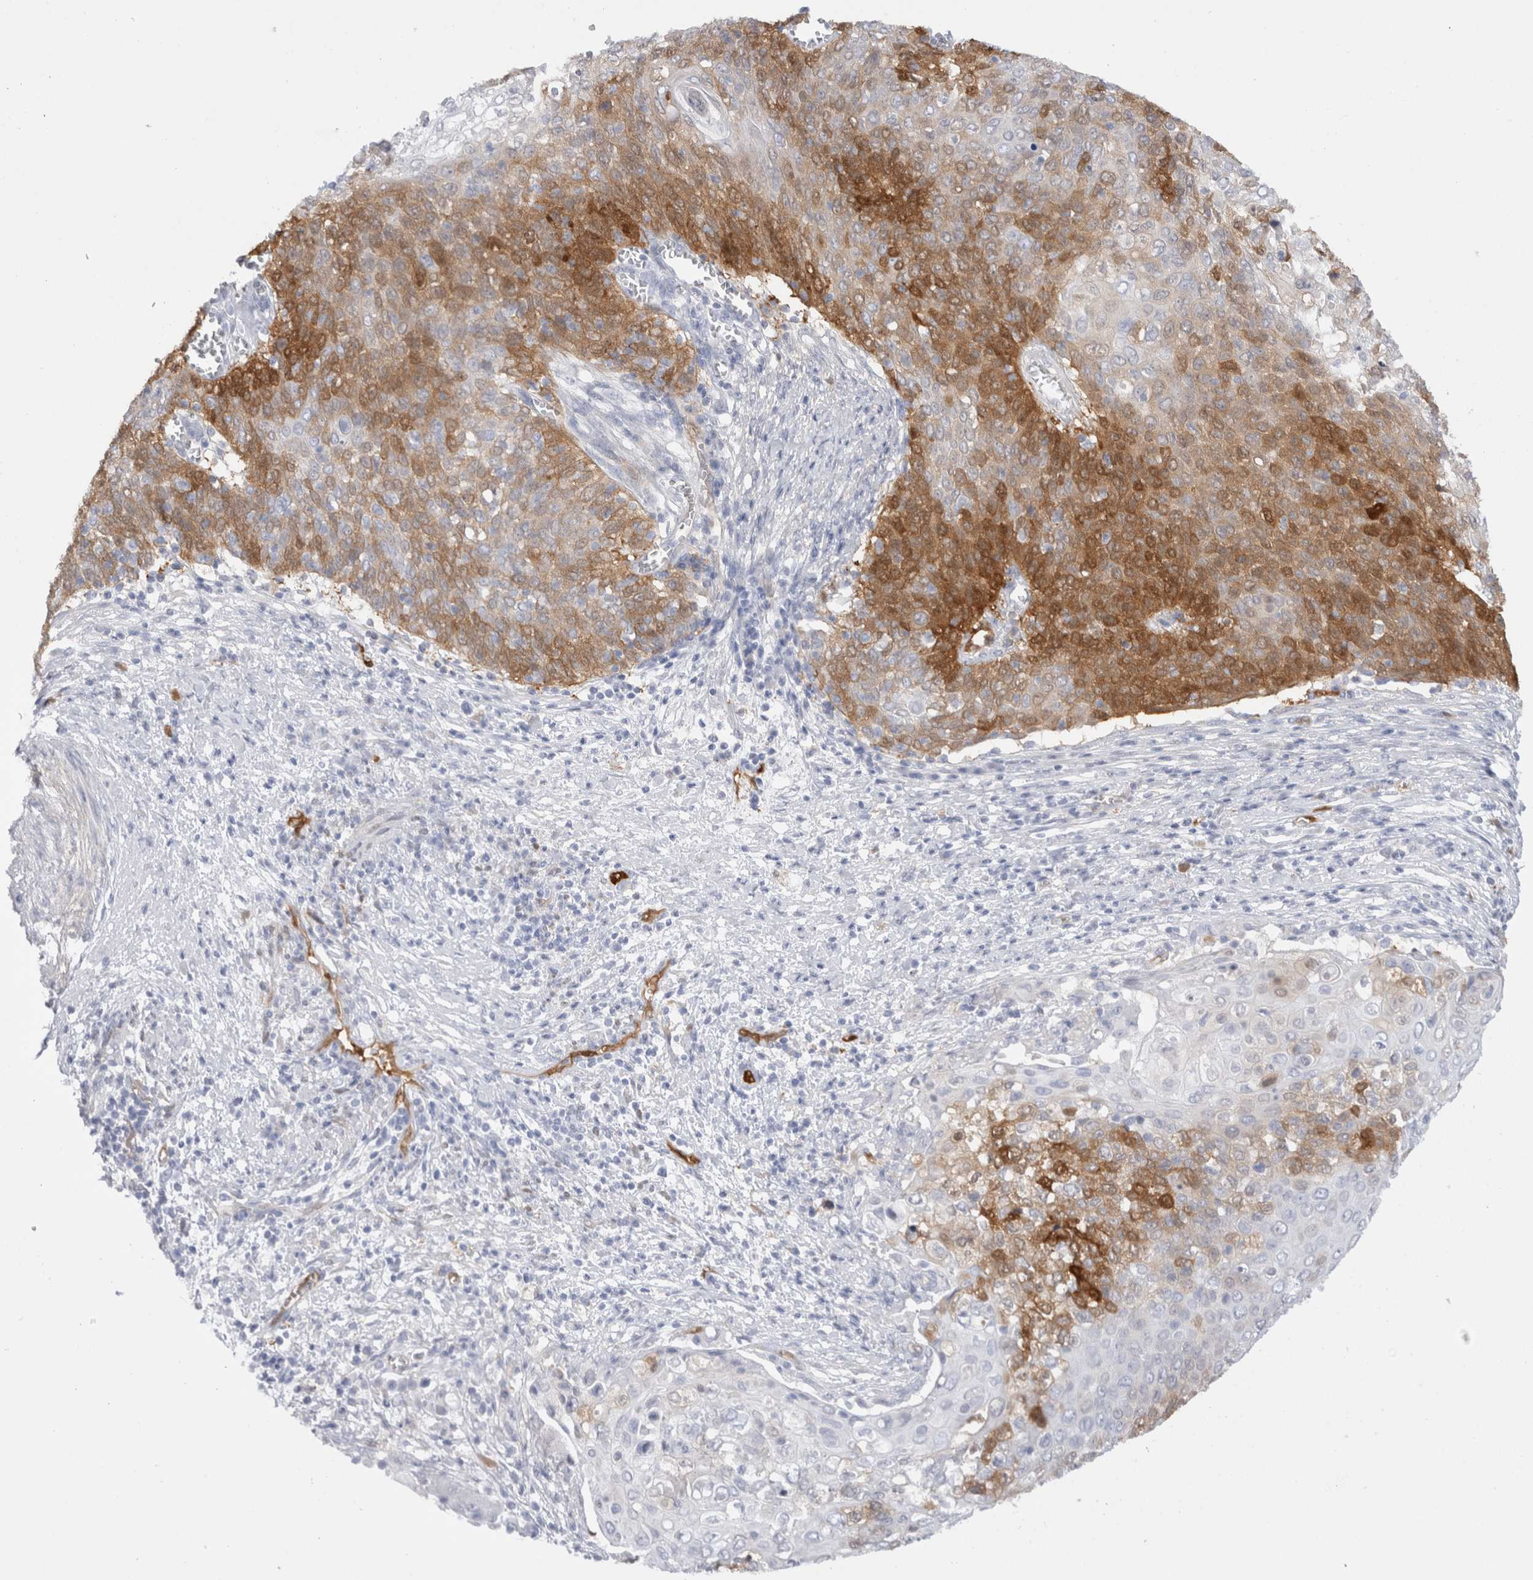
{"staining": {"intensity": "strong", "quantity": "25%-75%", "location": "cytoplasmic/membranous"}, "tissue": "cervical cancer", "cell_type": "Tumor cells", "image_type": "cancer", "snomed": [{"axis": "morphology", "description": "Squamous cell carcinoma, NOS"}, {"axis": "topography", "description": "Cervix"}], "caption": "Squamous cell carcinoma (cervical) stained with a protein marker exhibits strong staining in tumor cells.", "gene": "NAPEPLD", "patient": {"sex": "female", "age": 39}}